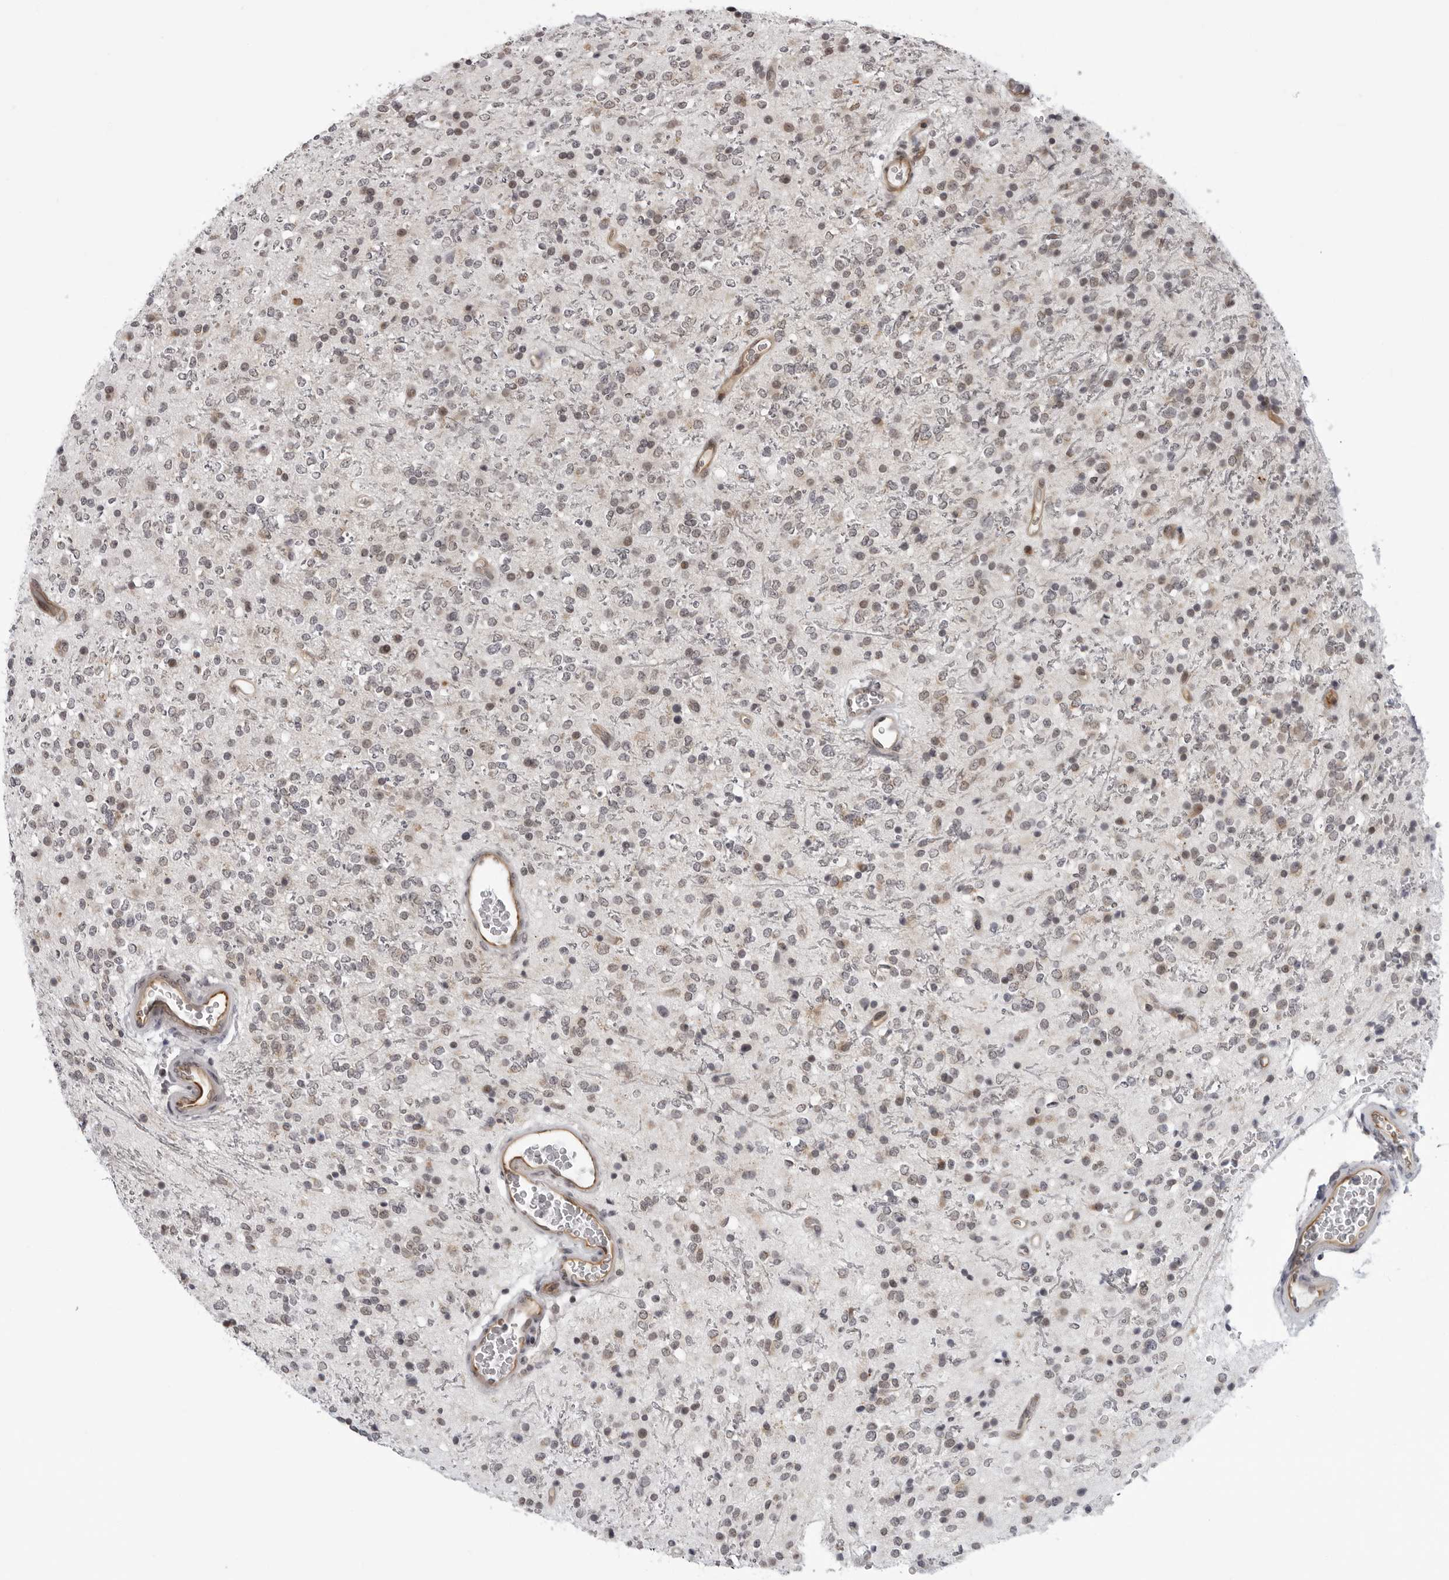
{"staining": {"intensity": "weak", "quantity": "25%-75%", "location": "cytoplasmic/membranous,nuclear"}, "tissue": "glioma", "cell_type": "Tumor cells", "image_type": "cancer", "snomed": [{"axis": "morphology", "description": "Glioma, malignant, High grade"}, {"axis": "topography", "description": "Brain"}], "caption": "A low amount of weak cytoplasmic/membranous and nuclear expression is identified in about 25%-75% of tumor cells in malignant high-grade glioma tissue.", "gene": "GCSAML", "patient": {"sex": "male", "age": 34}}